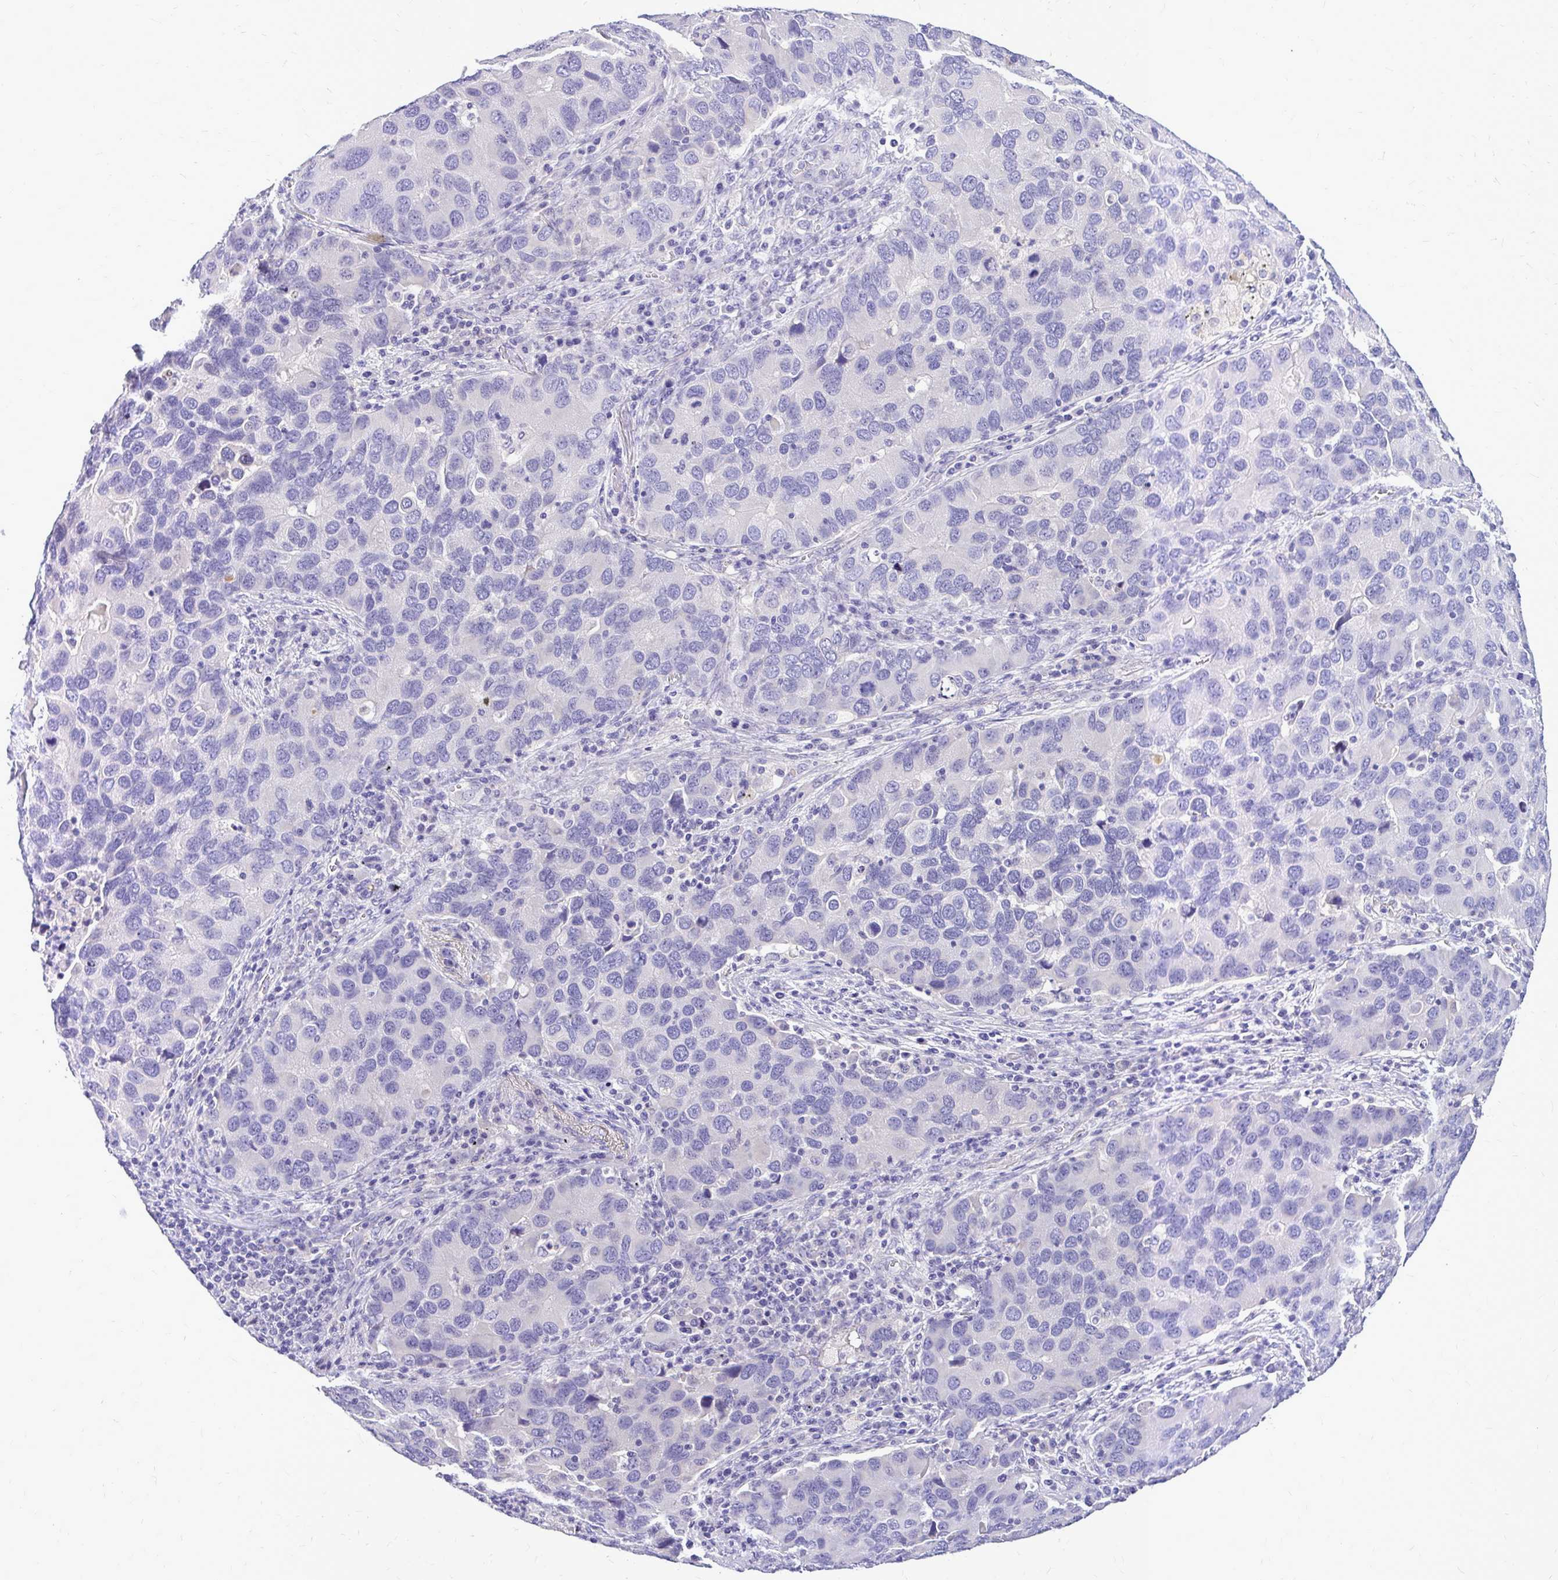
{"staining": {"intensity": "negative", "quantity": "none", "location": "none"}, "tissue": "lung cancer", "cell_type": "Tumor cells", "image_type": "cancer", "snomed": [{"axis": "morphology", "description": "Aneuploidy"}, {"axis": "morphology", "description": "Adenocarcinoma, NOS"}, {"axis": "topography", "description": "Lymph node"}, {"axis": "topography", "description": "Lung"}], "caption": "Protein analysis of adenocarcinoma (lung) shows no significant expression in tumor cells.", "gene": "MAP1LC3A", "patient": {"sex": "female", "age": 74}}